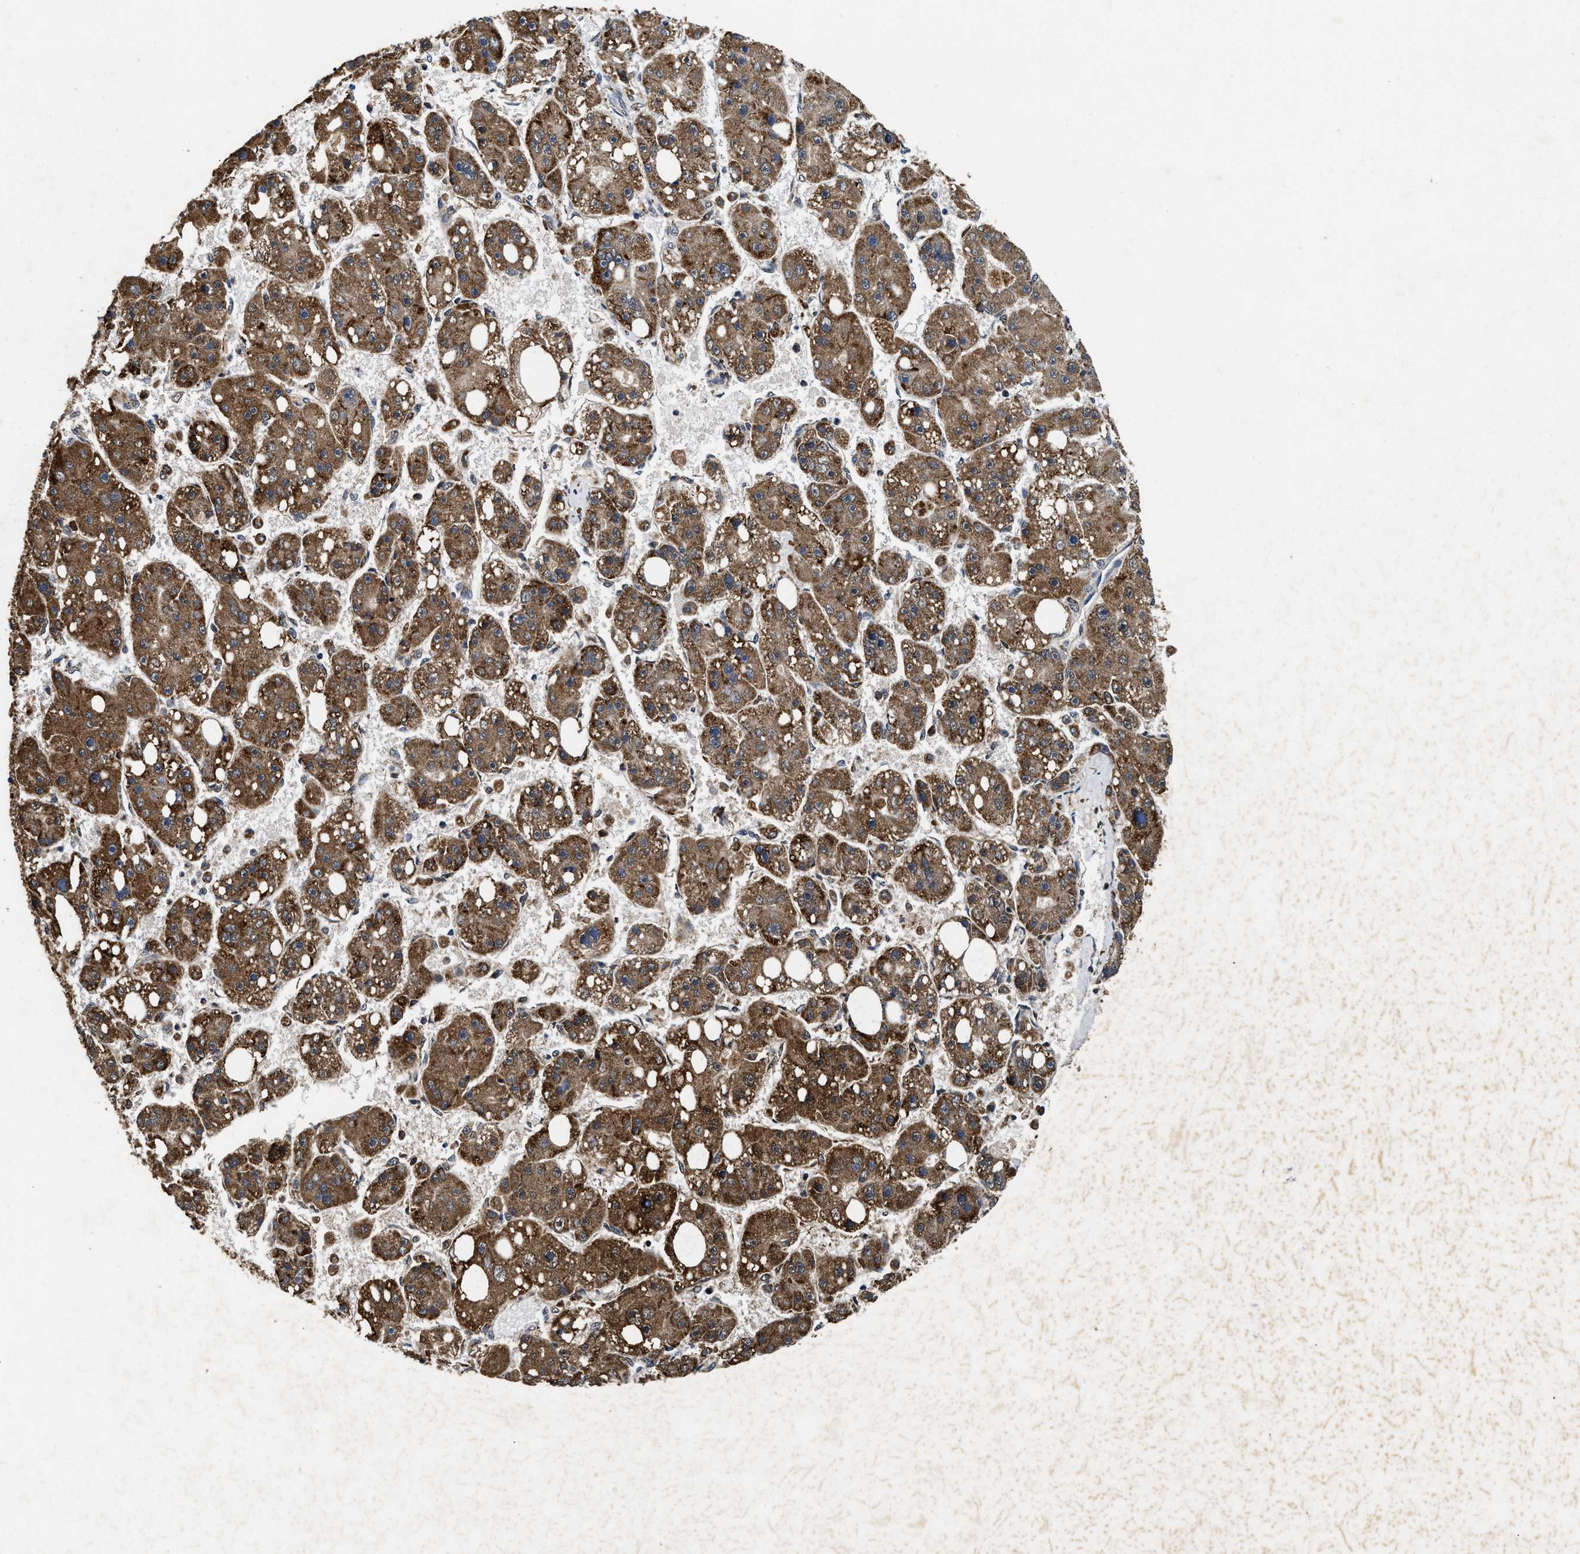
{"staining": {"intensity": "strong", "quantity": ">75%", "location": "cytoplasmic/membranous"}, "tissue": "liver cancer", "cell_type": "Tumor cells", "image_type": "cancer", "snomed": [{"axis": "morphology", "description": "Carcinoma, Hepatocellular, NOS"}, {"axis": "topography", "description": "Liver"}], "caption": "A high-resolution micrograph shows immunohistochemistry (IHC) staining of liver cancer, which exhibits strong cytoplasmic/membranous positivity in about >75% of tumor cells.", "gene": "ACOX1", "patient": {"sex": "female", "age": 61}}